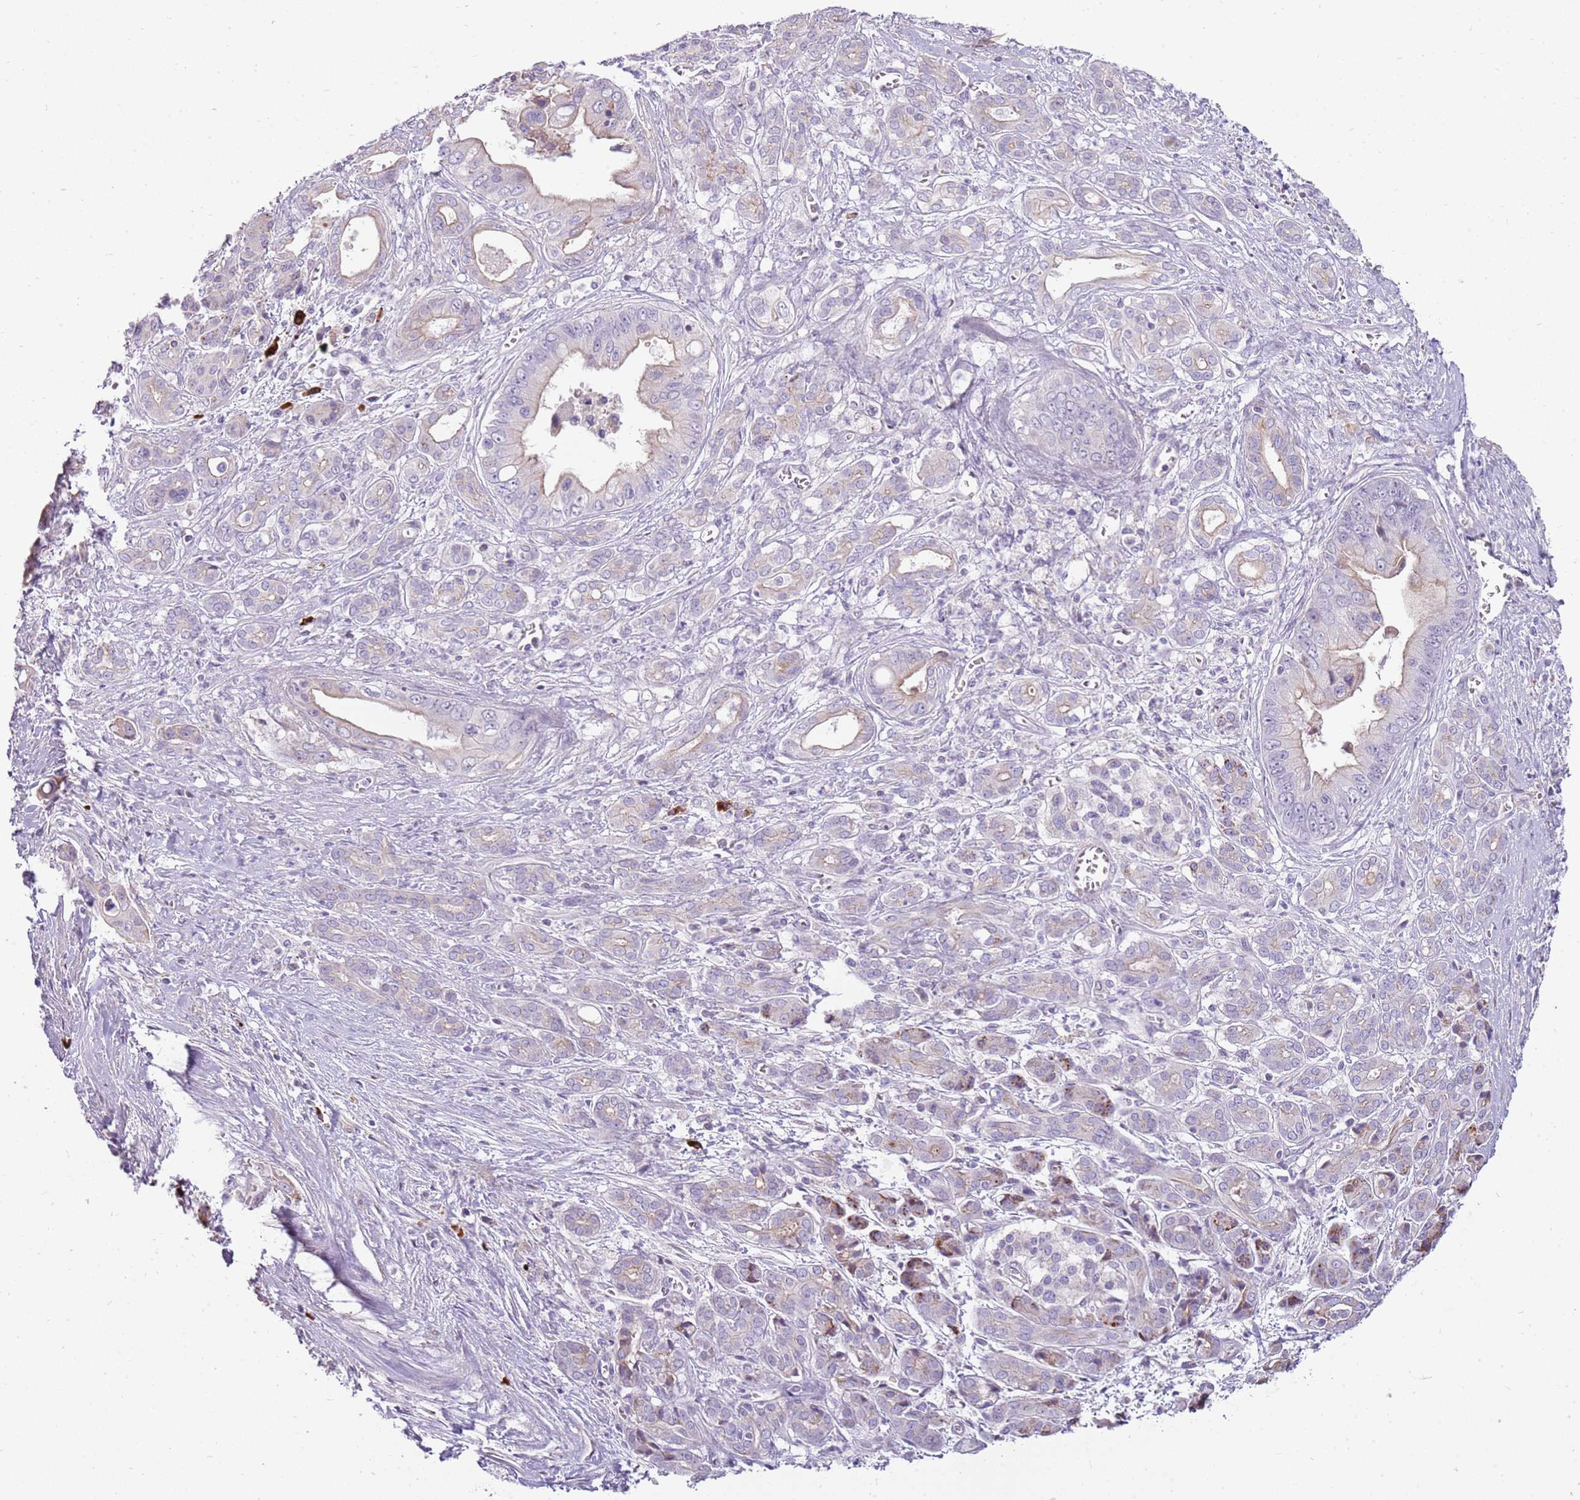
{"staining": {"intensity": "weak", "quantity": "<25%", "location": "cytoplasmic/membranous"}, "tissue": "pancreatic cancer", "cell_type": "Tumor cells", "image_type": "cancer", "snomed": [{"axis": "morphology", "description": "Adenocarcinoma, NOS"}, {"axis": "topography", "description": "Pancreas"}], "caption": "The photomicrograph shows no staining of tumor cells in pancreatic cancer. Brightfield microscopy of immunohistochemistry stained with DAB (3,3'-diaminobenzidine) (brown) and hematoxylin (blue), captured at high magnification.", "gene": "MCUB", "patient": {"sex": "male", "age": 59}}